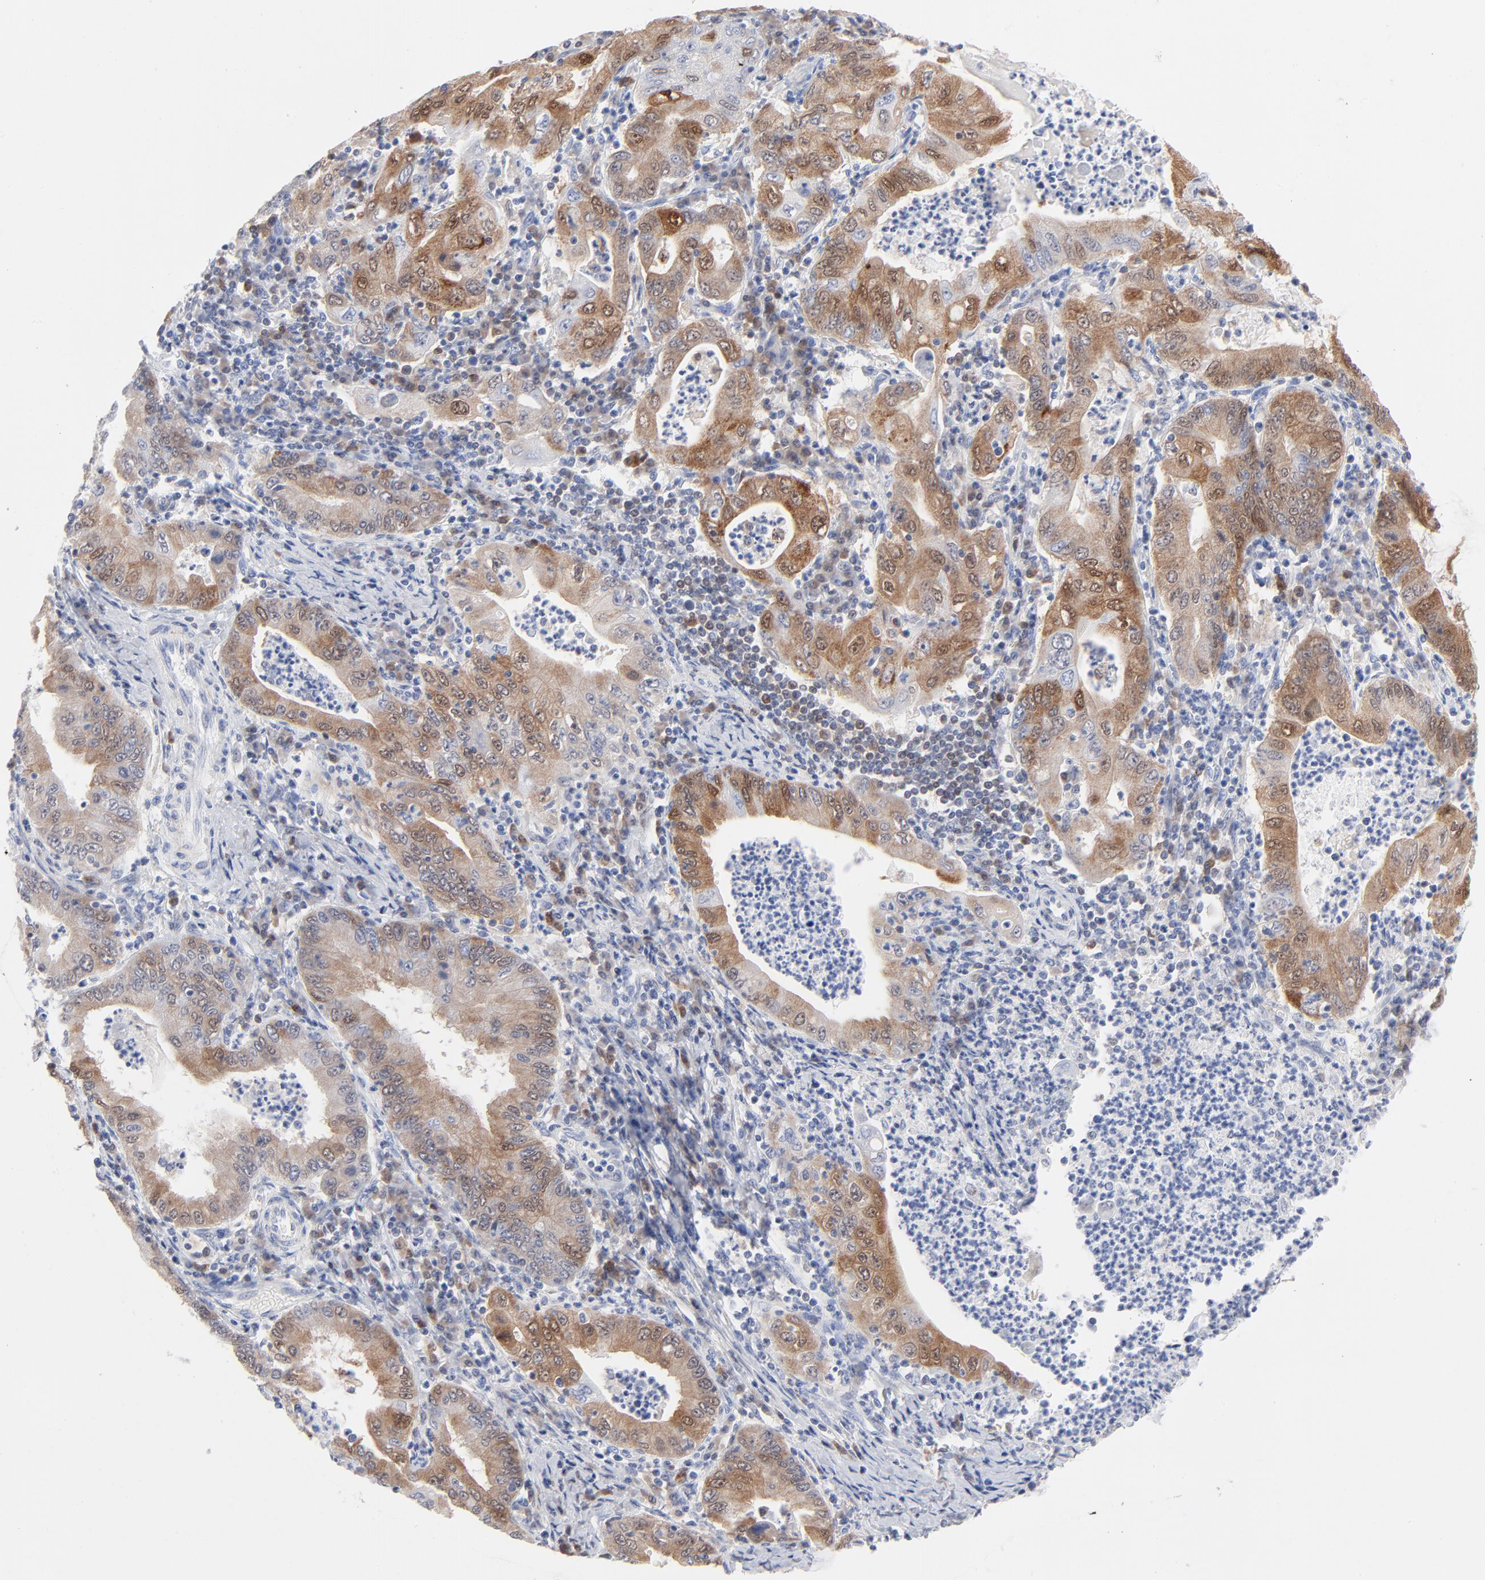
{"staining": {"intensity": "moderate", "quantity": ">75%", "location": "cytoplasmic/membranous"}, "tissue": "stomach cancer", "cell_type": "Tumor cells", "image_type": "cancer", "snomed": [{"axis": "morphology", "description": "Normal tissue, NOS"}, {"axis": "morphology", "description": "Adenocarcinoma, NOS"}, {"axis": "topography", "description": "Esophagus"}, {"axis": "topography", "description": "Stomach, upper"}, {"axis": "topography", "description": "Peripheral nerve tissue"}], "caption": "Stomach adenocarcinoma stained for a protein displays moderate cytoplasmic/membranous positivity in tumor cells. The protein of interest is stained brown, and the nuclei are stained in blue (DAB (3,3'-diaminobenzidine) IHC with brightfield microscopy, high magnification).", "gene": "CHCHD10", "patient": {"sex": "male", "age": 62}}